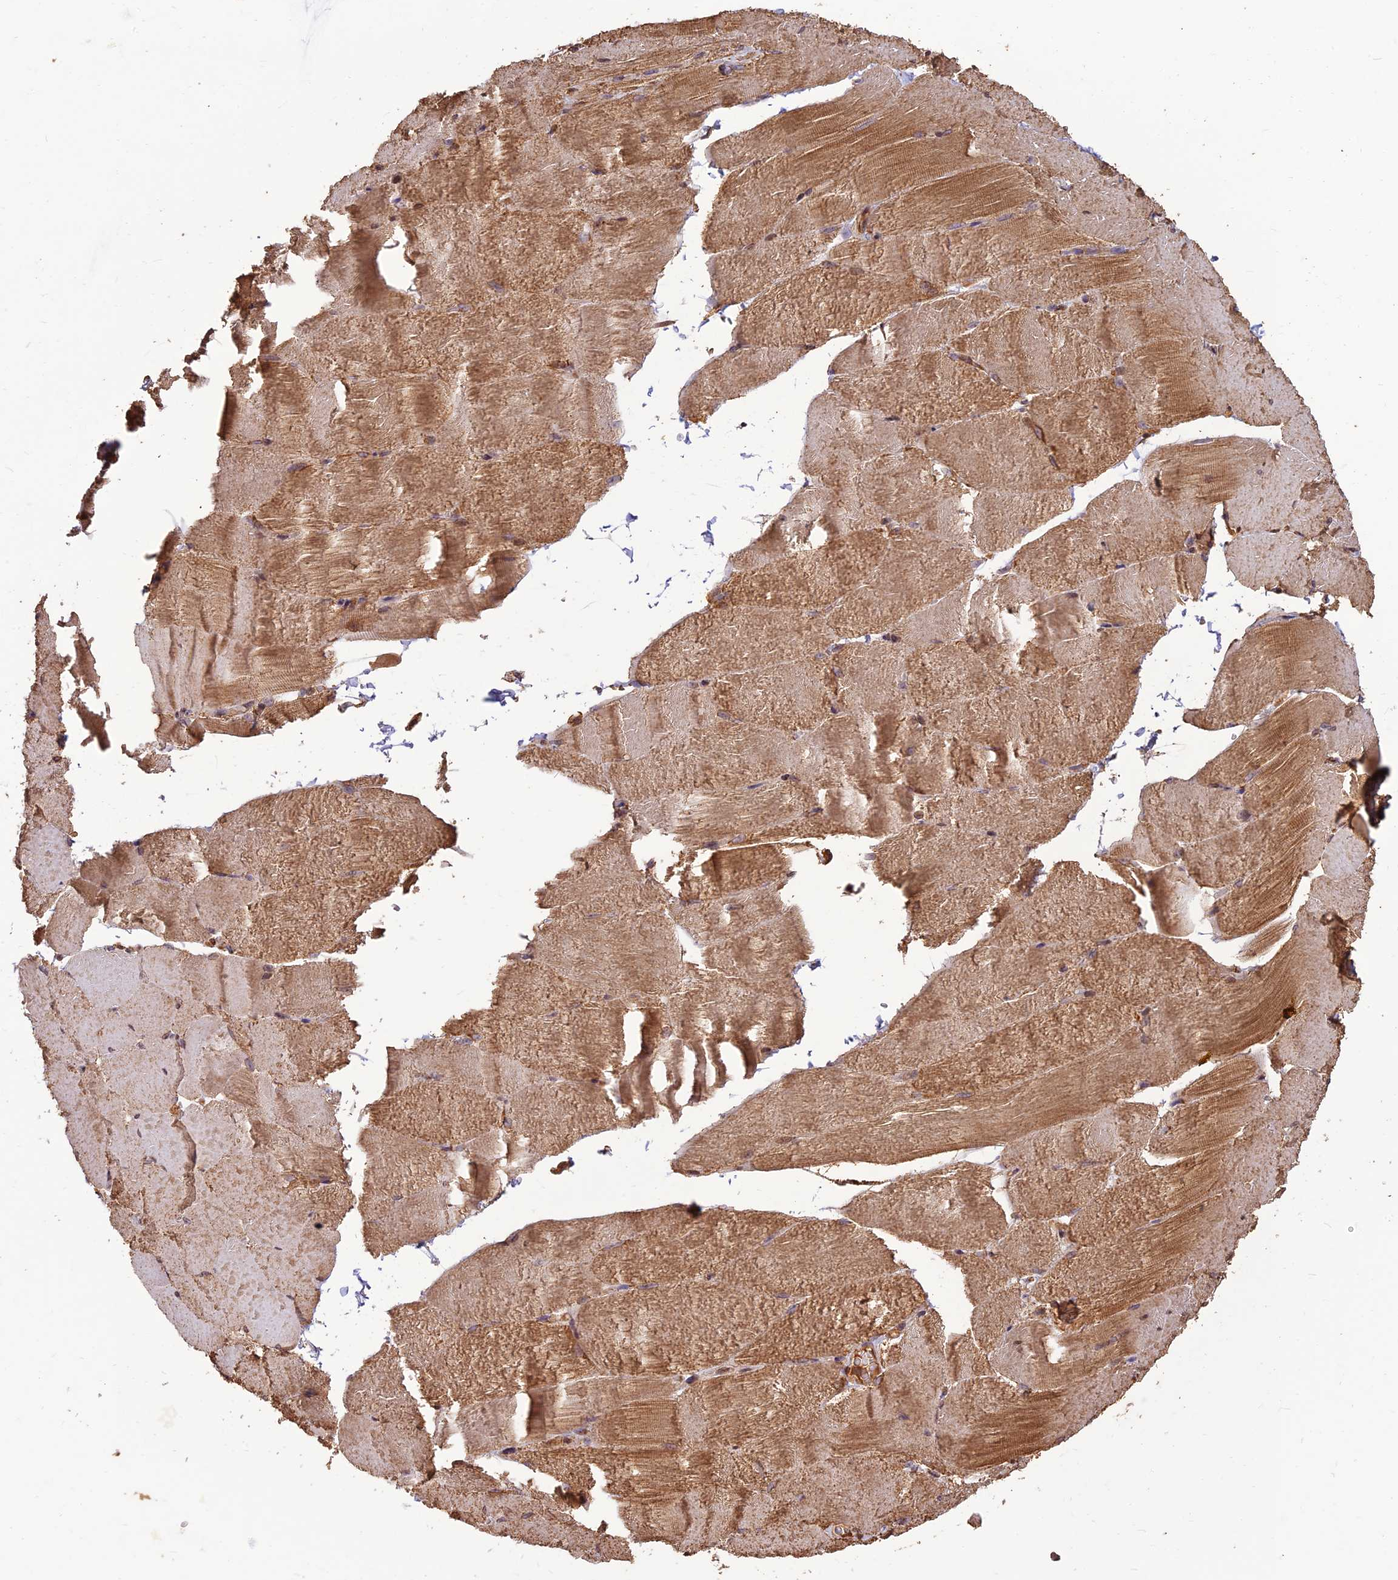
{"staining": {"intensity": "moderate", "quantity": ">75%", "location": "cytoplasmic/membranous"}, "tissue": "skeletal muscle", "cell_type": "Myocytes", "image_type": "normal", "snomed": [{"axis": "morphology", "description": "Normal tissue, NOS"}, {"axis": "topography", "description": "Skeletal muscle"}, {"axis": "topography", "description": "Parathyroid gland"}], "caption": "Protein staining exhibits moderate cytoplasmic/membranous staining in approximately >75% of myocytes in unremarkable skeletal muscle.", "gene": "CORO1C", "patient": {"sex": "female", "age": 37}}